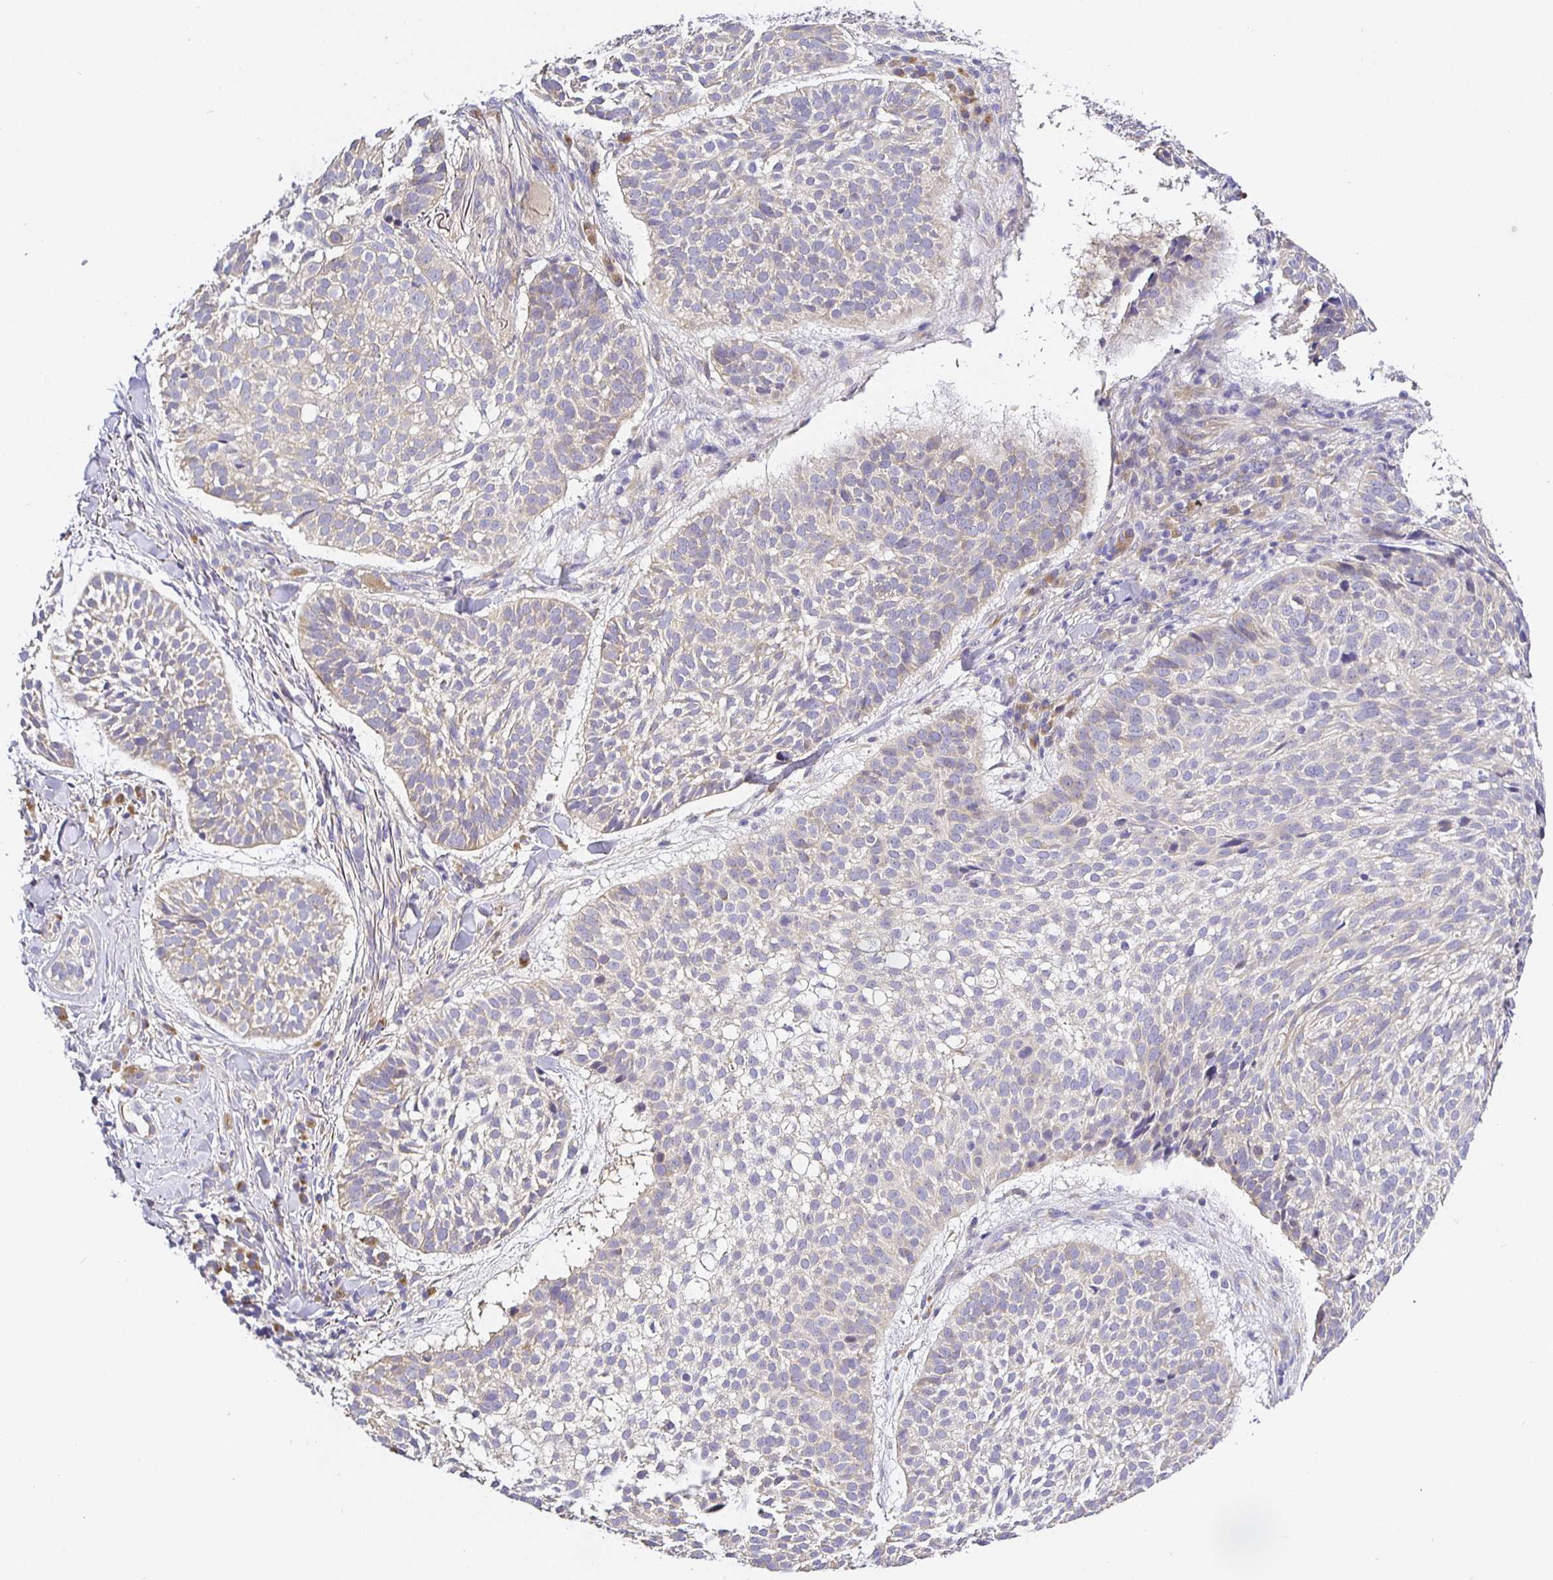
{"staining": {"intensity": "weak", "quantity": "25%-75%", "location": "cytoplasmic/membranous"}, "tissue": "skin cancer", "cell_type": "Tumor cells", "image_type": "cancer", "snomed": [{"axis": "morphology", "description": "Basal cell carcinoma"}, {"axis": "topography", "description": "Skin"}, {"axis": "topography", "description": "Skin of scalp"}], "caption": "Tumor cells demonstrate low levels of weak cytoplasmic/membranous expression in approximately 25%-75% of cells in human skin cancer (basal cell carcinoma). The staining was performed using DAB, with brown indicating positive protein expression. Nuclei are stained blue with hematoxylin.", "gene": "OPALIN", "patient": {"sex": "female", "age": 45}}